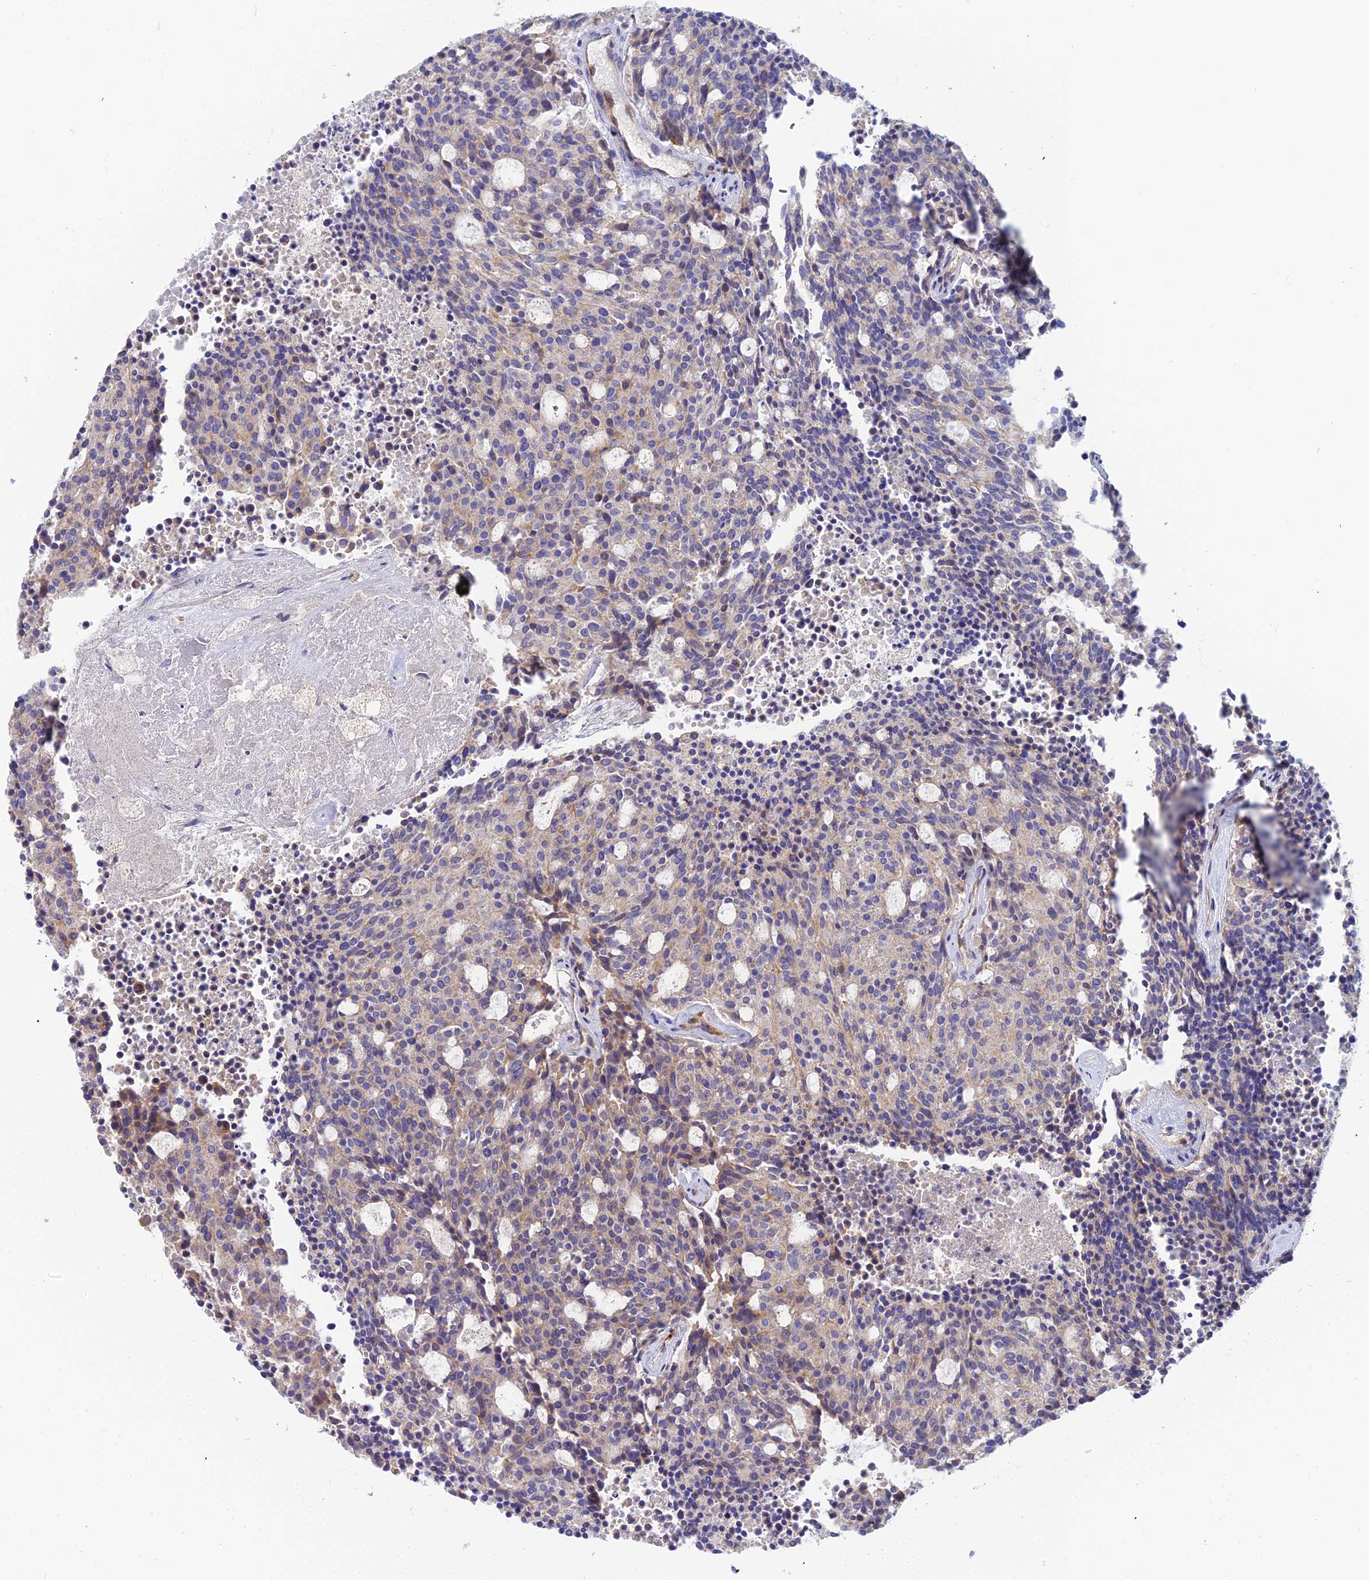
{"staining": {"intensity": "negative", "quantity": "none", "location": "none"}, "tissue": "carcinoid", "cell_type": "Tumor cells", "image_type": "cancer", "snomed": [{"axis": "morphology", "description": "Carcinoid, malignant, NOS"}, {"axis": "topography", "description": "Pancreas"}], "caption": "High power microscopy micrograph of an immunohistochemistry micrograph of carcinoid, revealing no significant expression in tumor cells. Brightfield microscopy of immunohistochemistry (IHC) stained with DAB (3,3'-diaminobenzidine) (brown) and hematoxylin (blue), captured at high magnification.", "gene": "ASPHD1", "patient": {"sex": "female", "age": 54}}